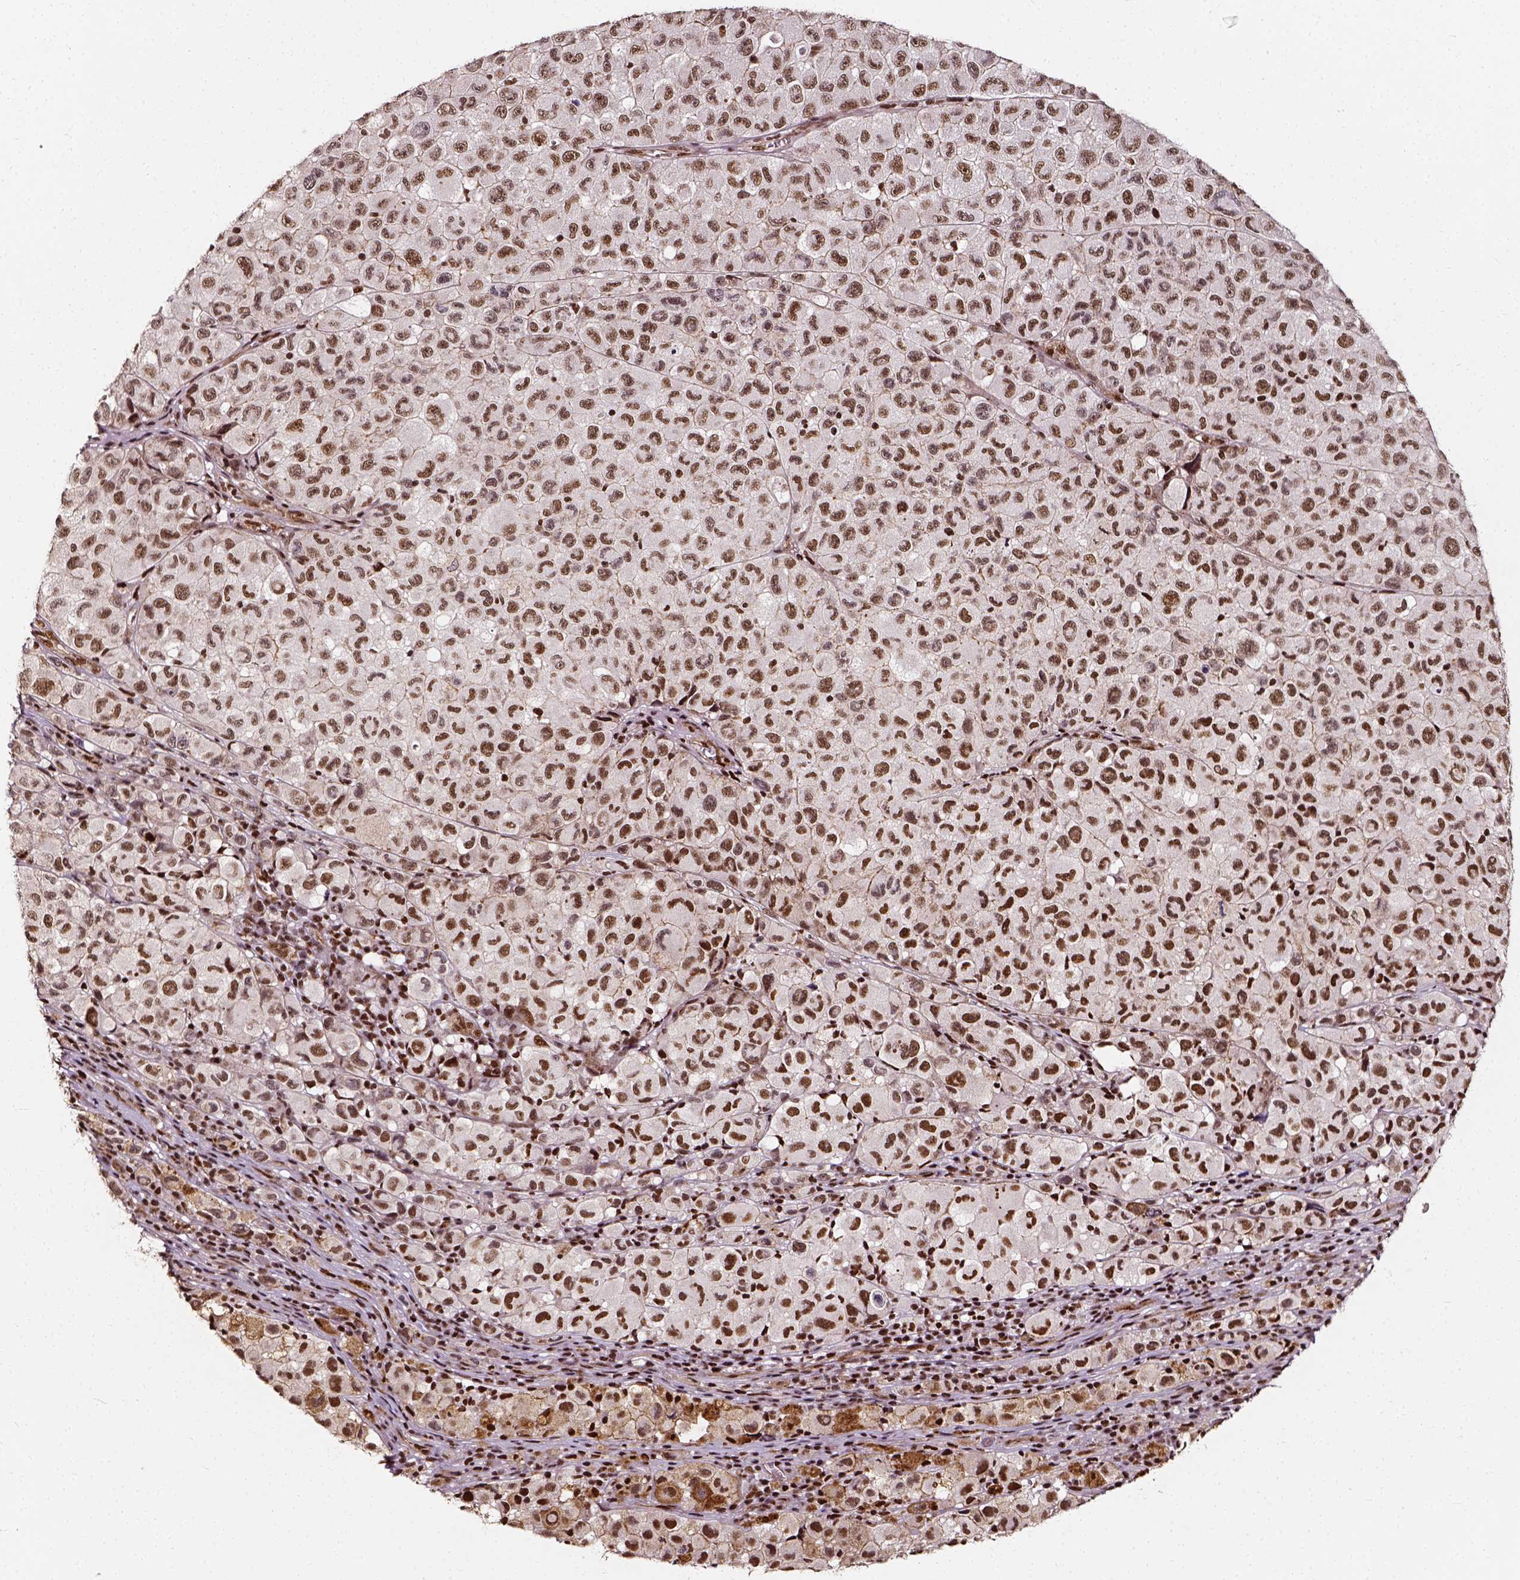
{"staining": {"intensity": "moderate", "quantity": ">75%", "location": "nuclear"}, "tissue": "melanoma", "cell_type": "Tumor cells", "image_type": "cancer", "snomed": [{"axis": "morphology", "description": "Malignant melanoma, NOS"}, {"axis": "topography", "description": "Skin"}], "caption": "Melanoma stained with immunohistochemistry (IHC) exhibits moderate nuclear expression in approximately >75% of tumor cells.", "gene": "NACC1", "patient": {"sex": "male", "age": 93}}